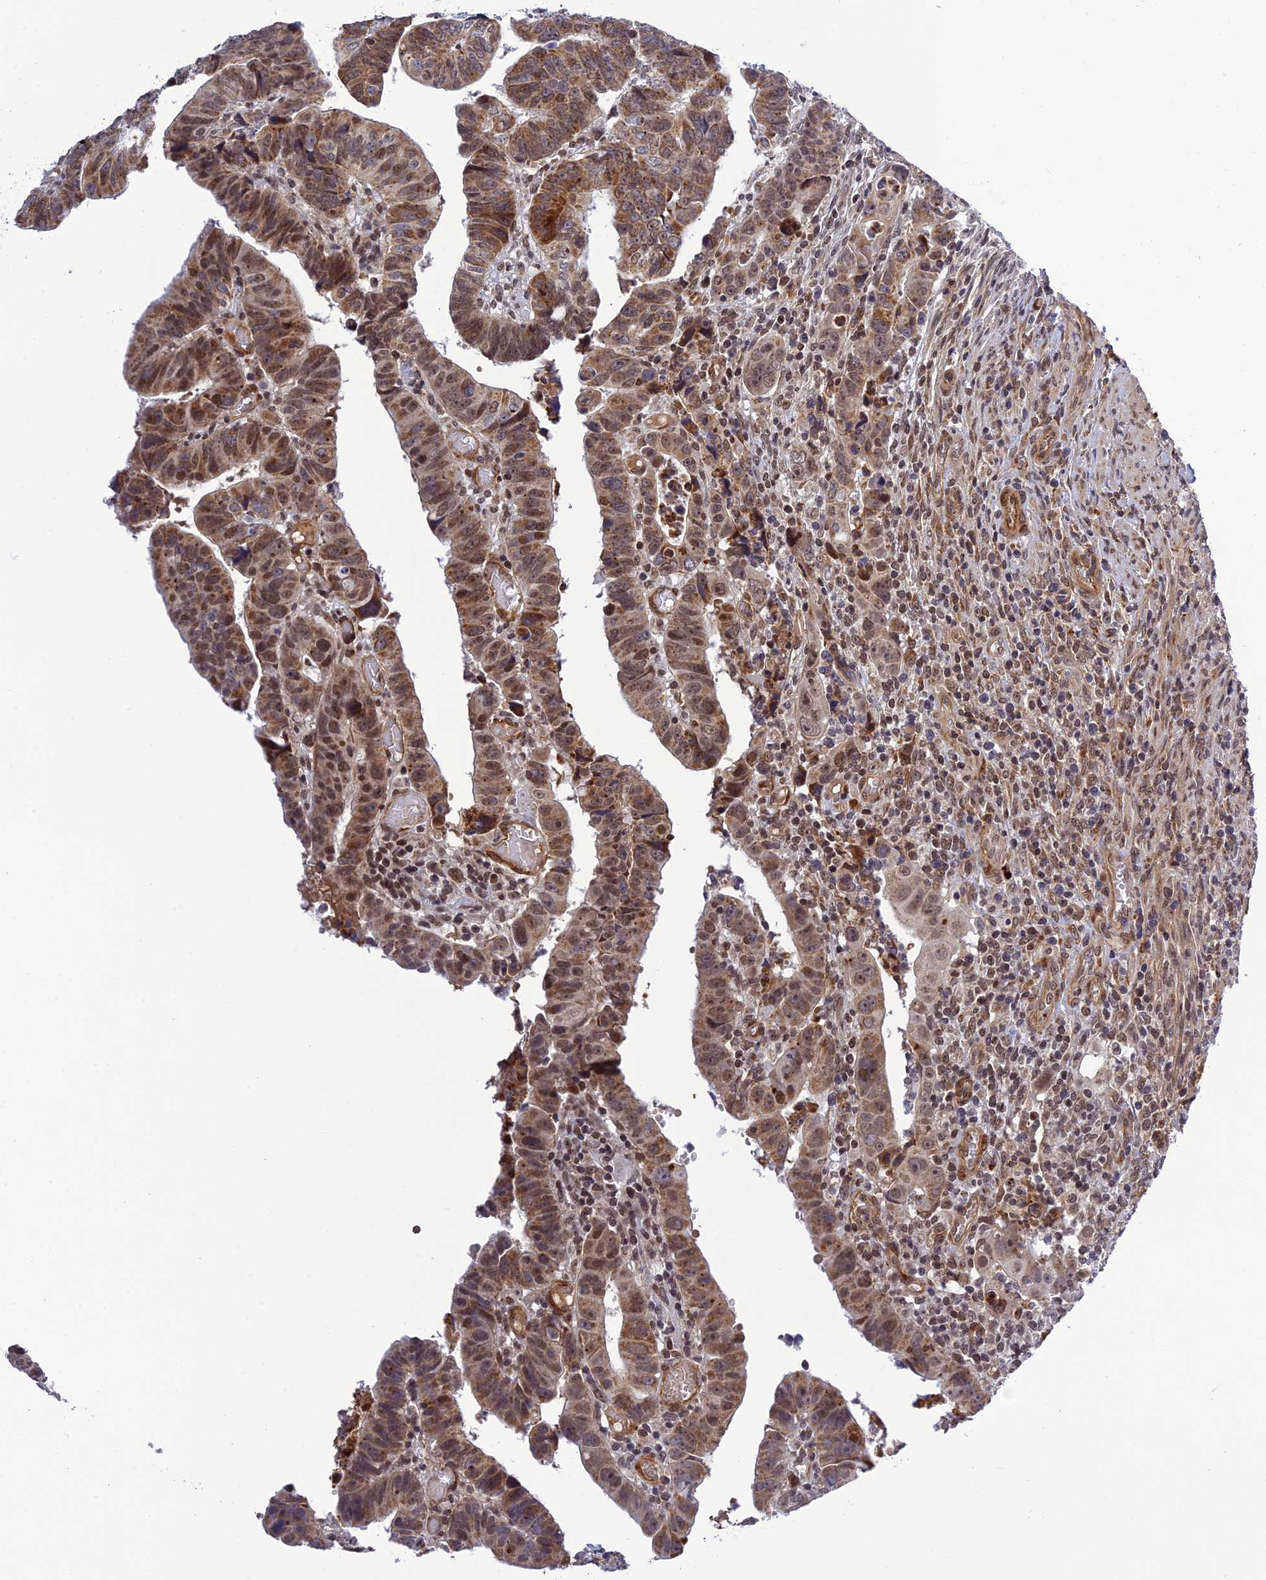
{"staining": {"intensity": "moderate", "quantity": ">75%", "location": "cytoplasmic/membranous,nuclear"}, "tissue": "colorectal cancer", "cell_type": "Tumor cells", "image_type": "cancer", "snomed": [{"axis": "morphology", "description": "Normal tissue, NOS"}, {"axis": "morphology", "description": "Adenocarcinoma, NOS"}, {"axis": "topography", "description": "Rectum"}], "caption": "Adenocarcinoma (colorectal) tissue reveals moderate cytoplasmic/membranous and nuclear positivity in about >75% of tumor cells, visualized by immunohistochemistry.", "gene": "REXO1", "patient": {"sex": "female", "age": 65}}